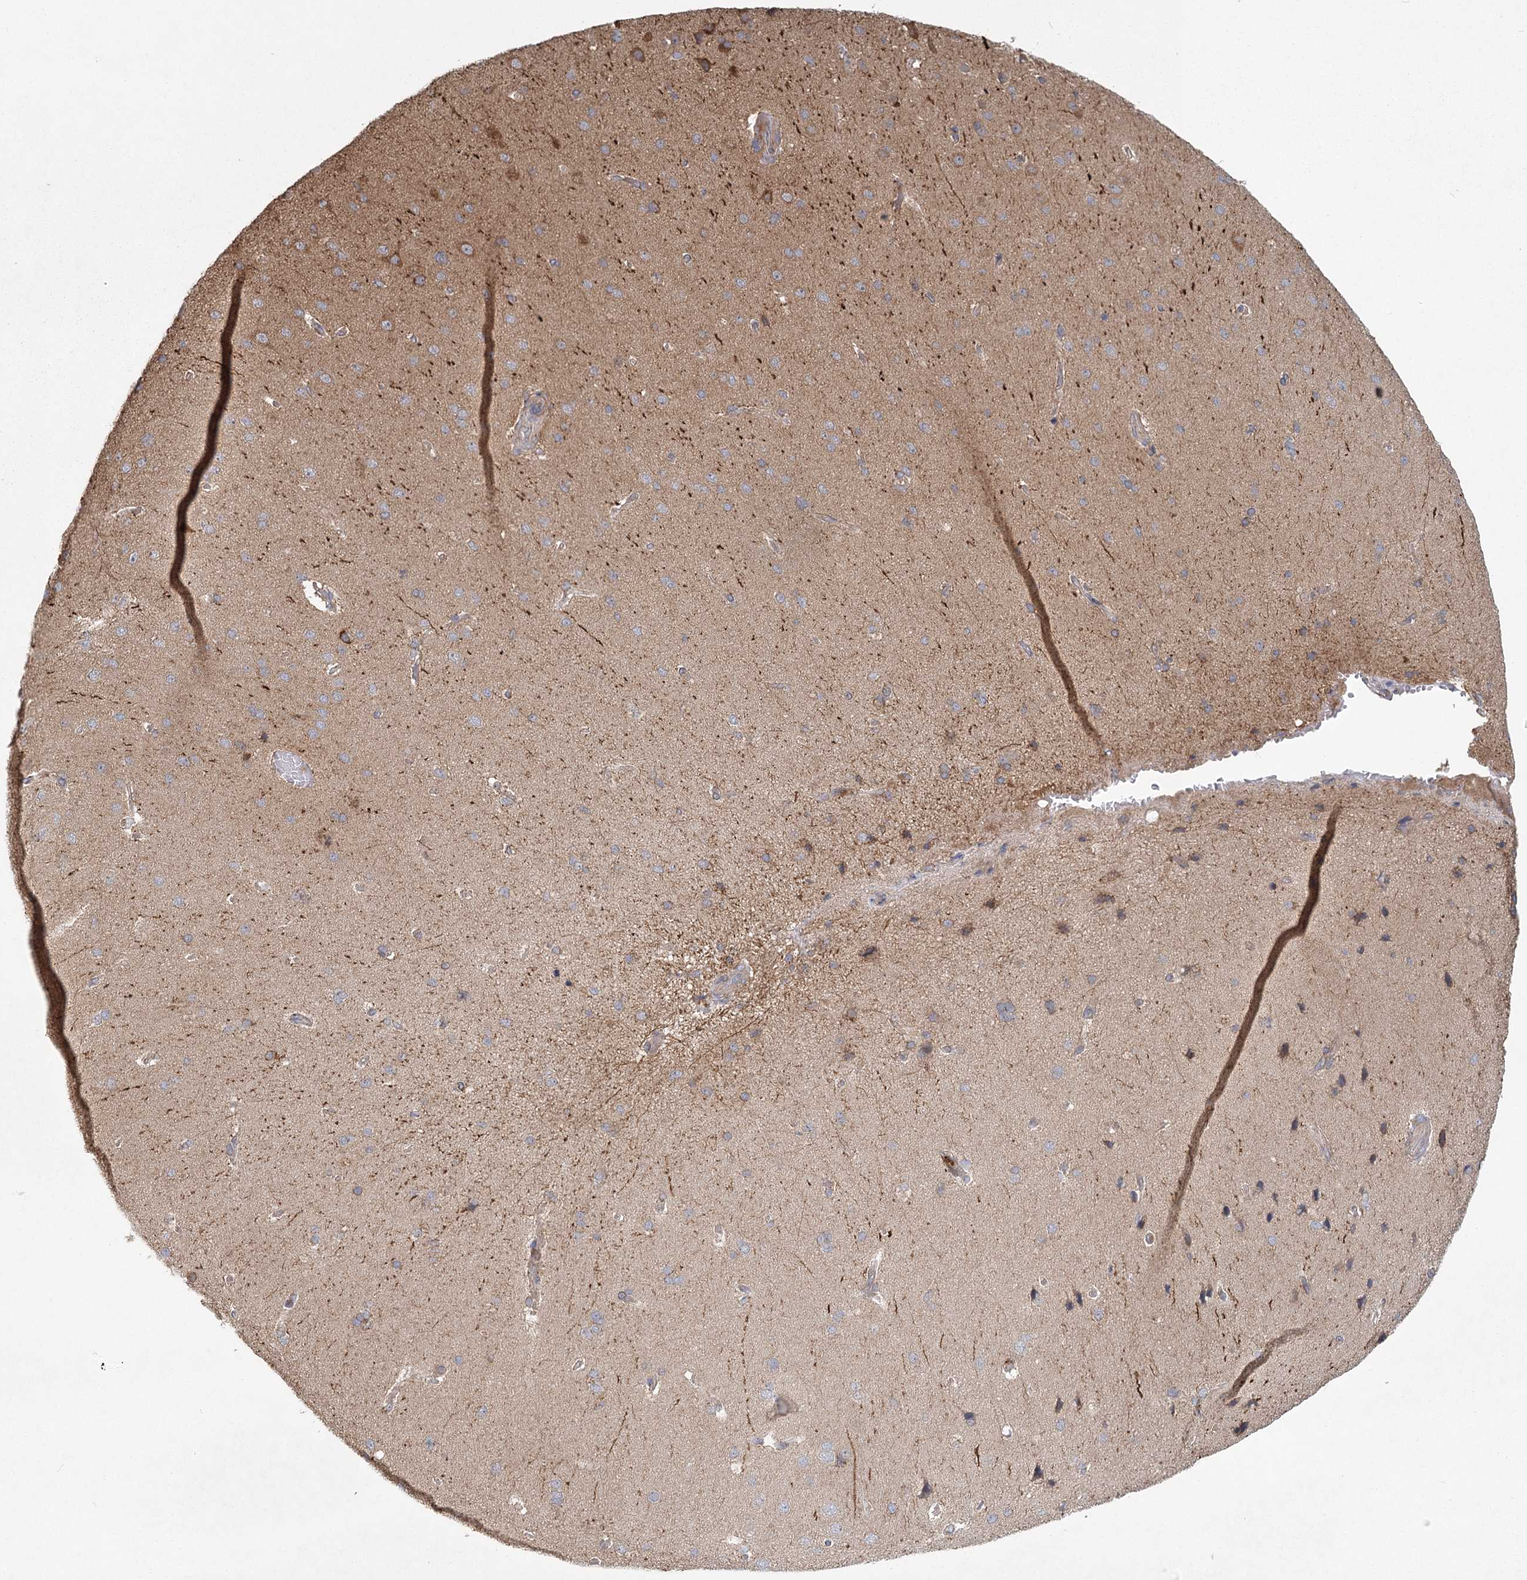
{"staining": {"intensity": "weak", "quantity": "25%-75%", "location": "cytoplasmic/membranous"}, "tissue": "cerebral cortex", "cell_type": "Endothelial cells", "image_type": "normal", "snomed": [{"axis": "morphology", "description": "Normal tissue, NOS"}, {"axis": "topography", "description": "Cerebral cortex"}], "caption": "This histopathology image displays unremarkable cerebral cortex stained with immunohistochemistry to label a protein in brown. The cytoplasmic/membranous of endothelial cells show weak positivity for the protein. Nuclei are counter-stained blue.", "gene": "PLEKHA7", "patient": {"sex": "male", "age": 62}}